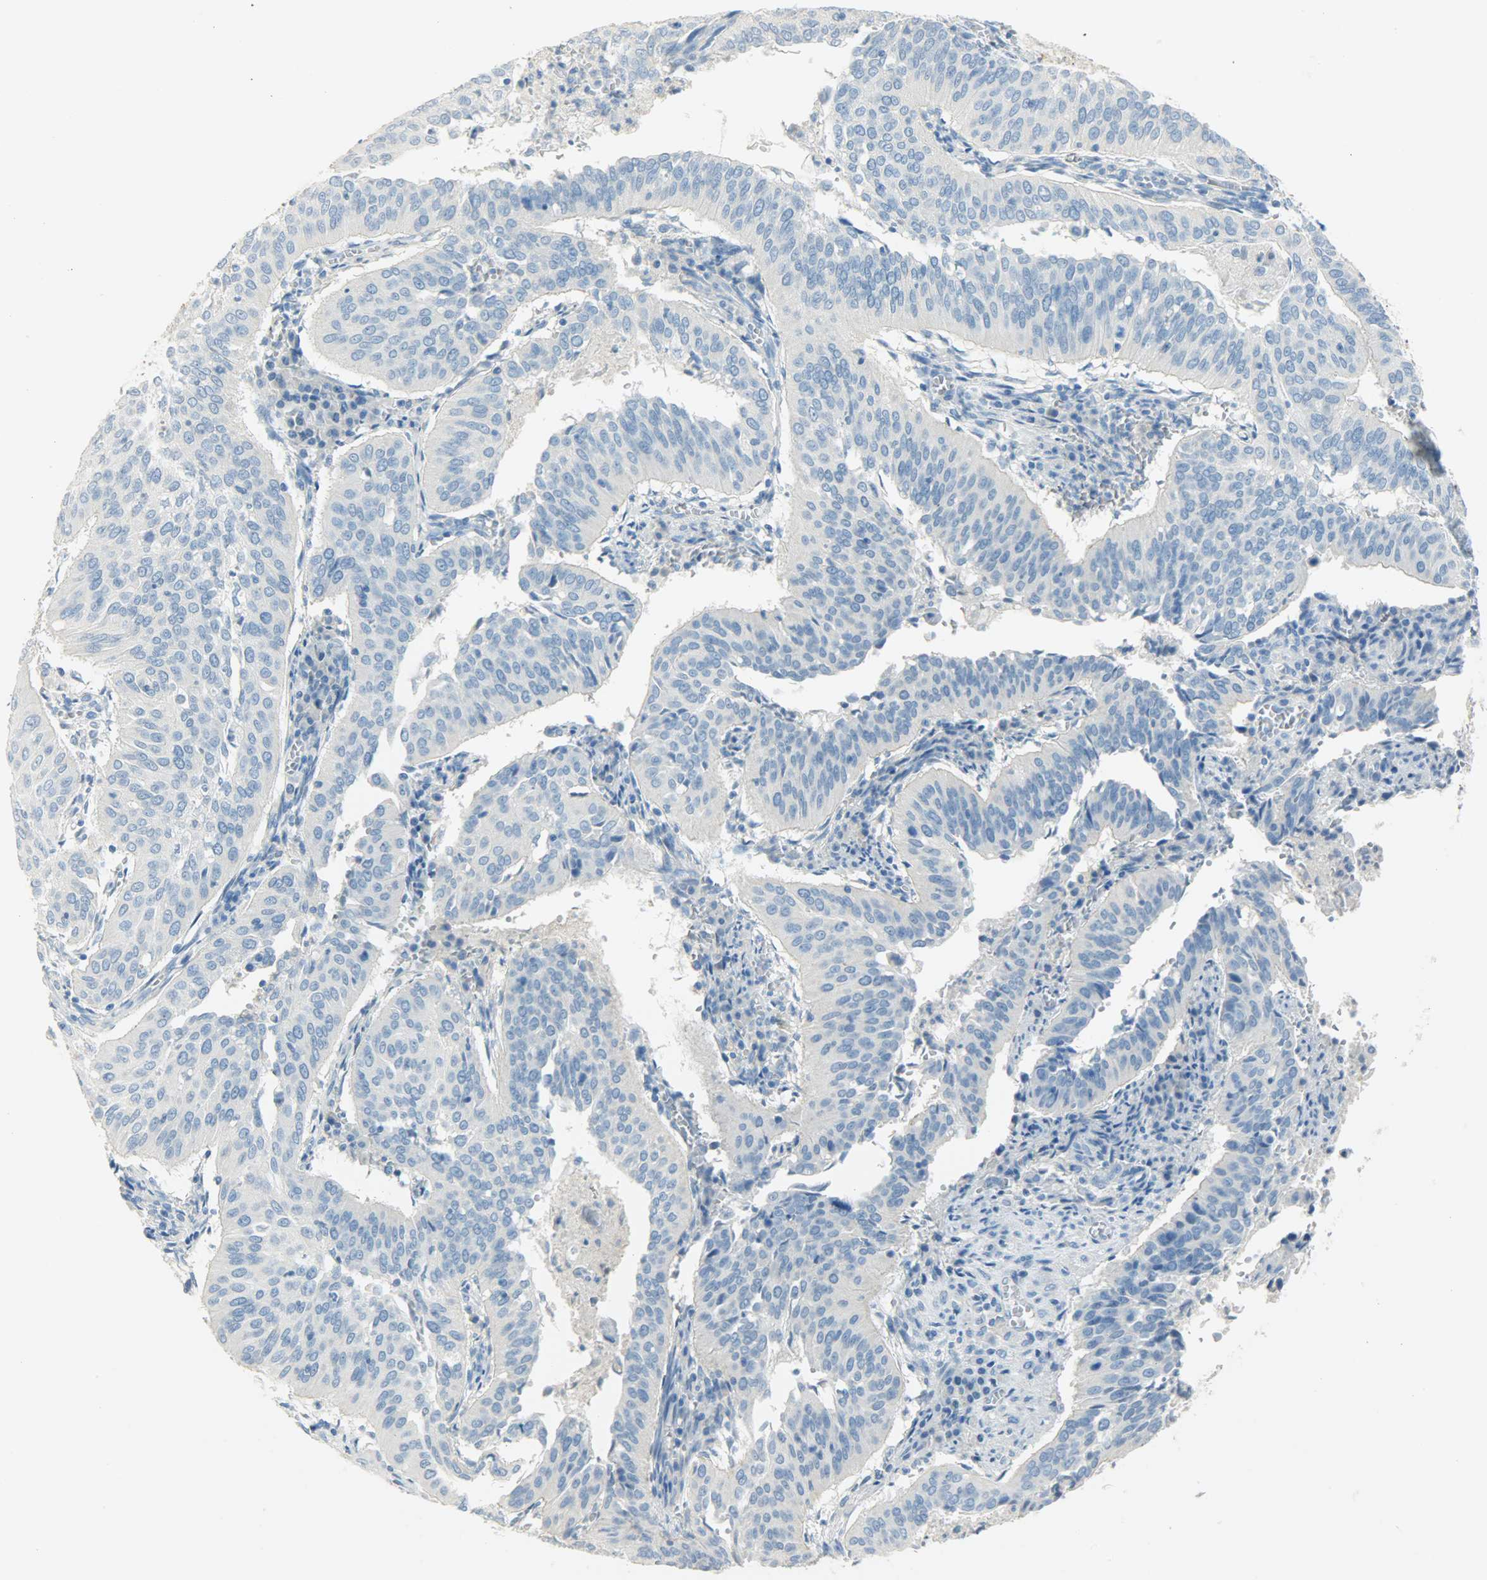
{"staining": {"intensity": "negative", "quantity": "none", "location": "none"}, "tissue": "cervical cancer", "cell_type": "Tumor cells", "image_type": "cancer", "snomed": [{"axis": "morphology", "description": "Squamous cell carcinoma, NOS"}, {"axis": "topography", "description": "Cervix"}], "caption": "This is an IHC photomicrograph of cervical cancer. There is no expression in tumor cells.", "gene": "PROM1", "patient": {"sex": "female", "age": 39}}